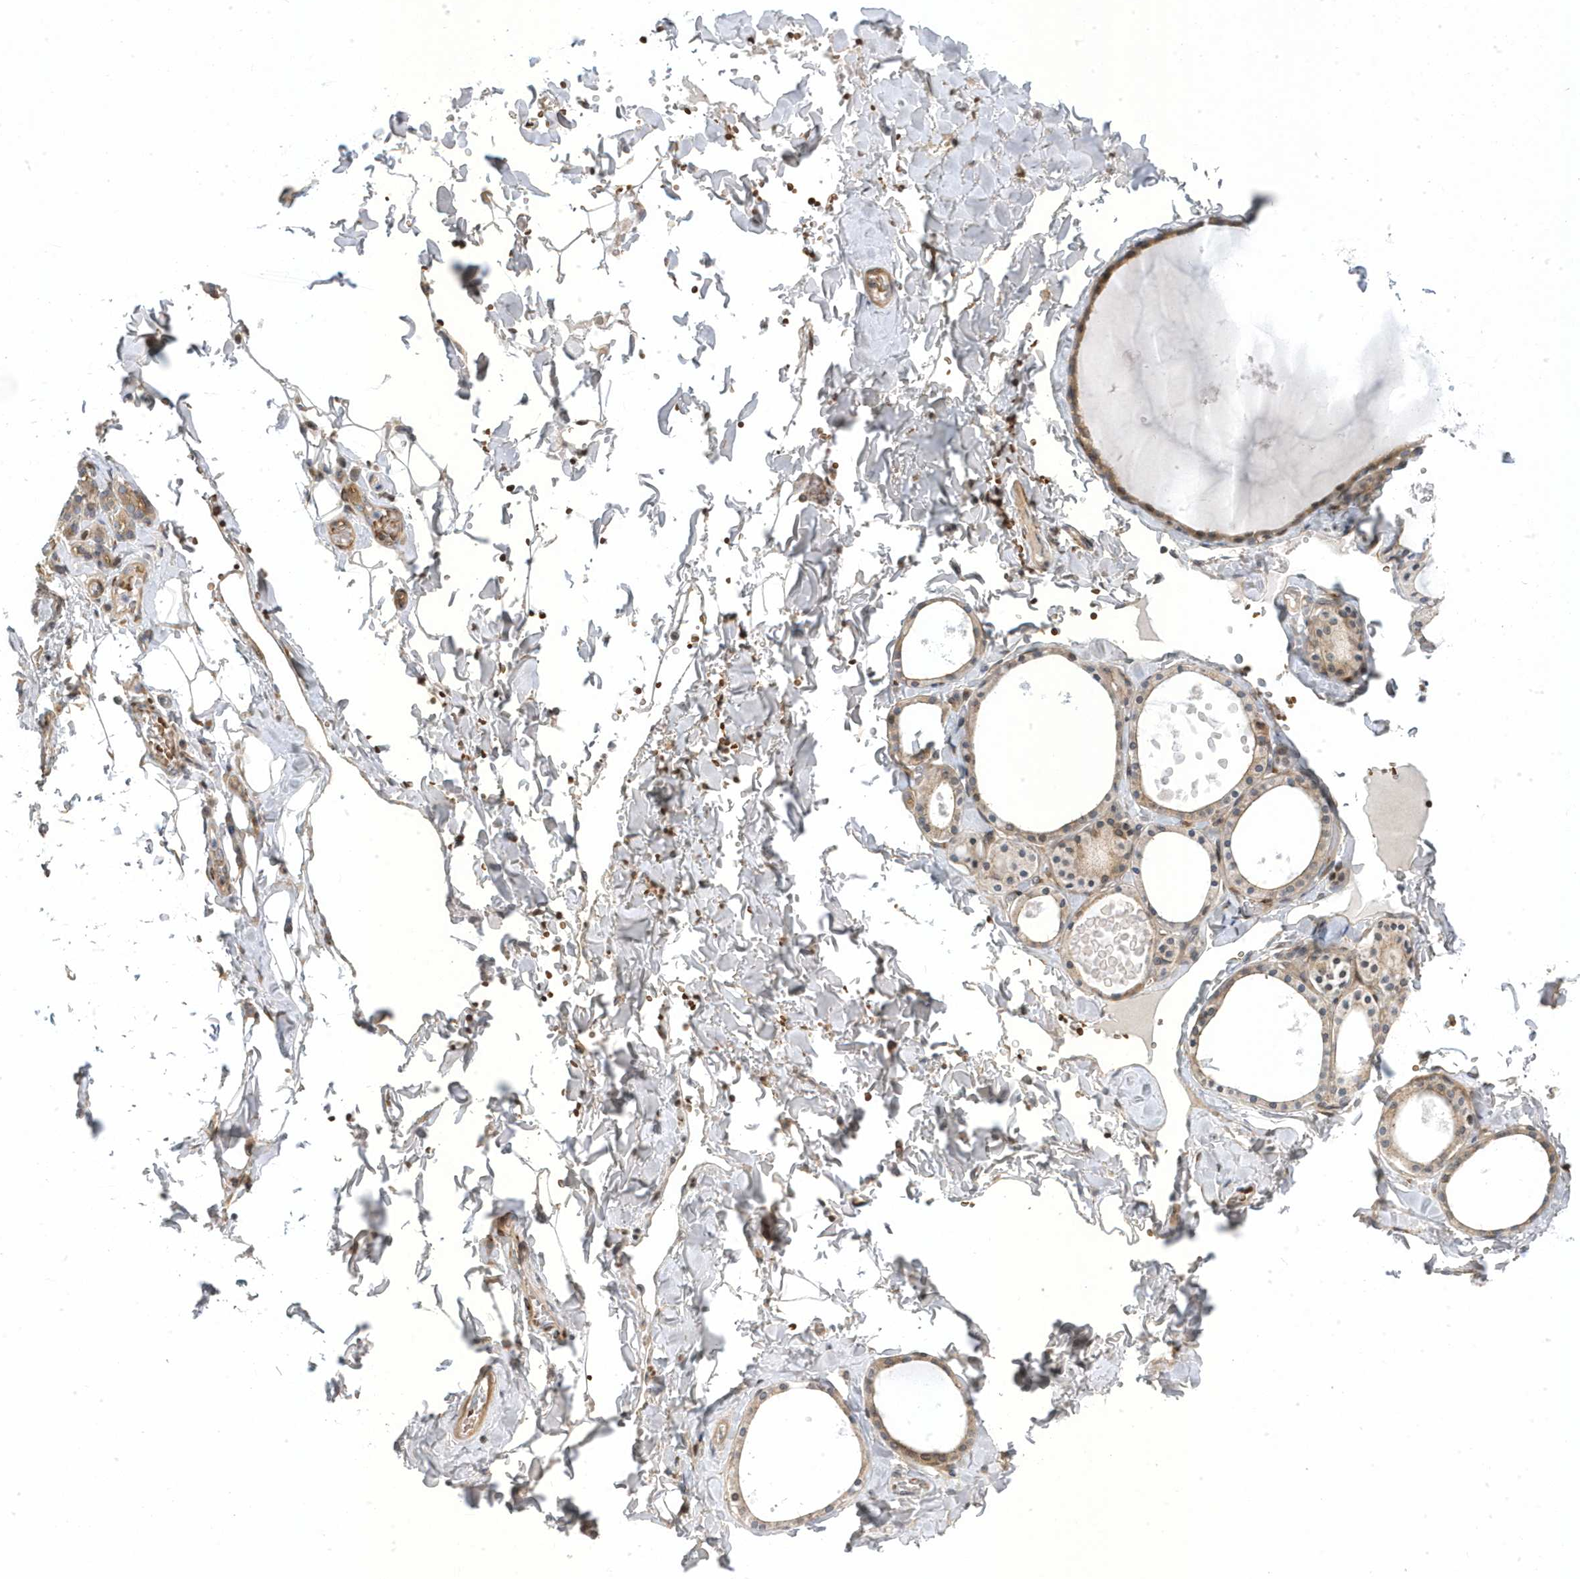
{"staining": {"intensity": "moderate", "quantity": ">75%", "location": "cytoplasmic/membranous"}, "tissue": "thyroid gland", "cell_type": "Glandular cells", "image_type": "normal", "snomed": [{"axis": "morphology", "description": "Normal tissue, NOS"}, {"axis": "topography", "description": "Thyroid gland"}], "caption": "Benign thyroid gland displays moderate cytoplasmic/membranous staining in about >75% of glandular cells.", "gene": "MAP7D3", "patient": {"sex": "male", "age": 56}}